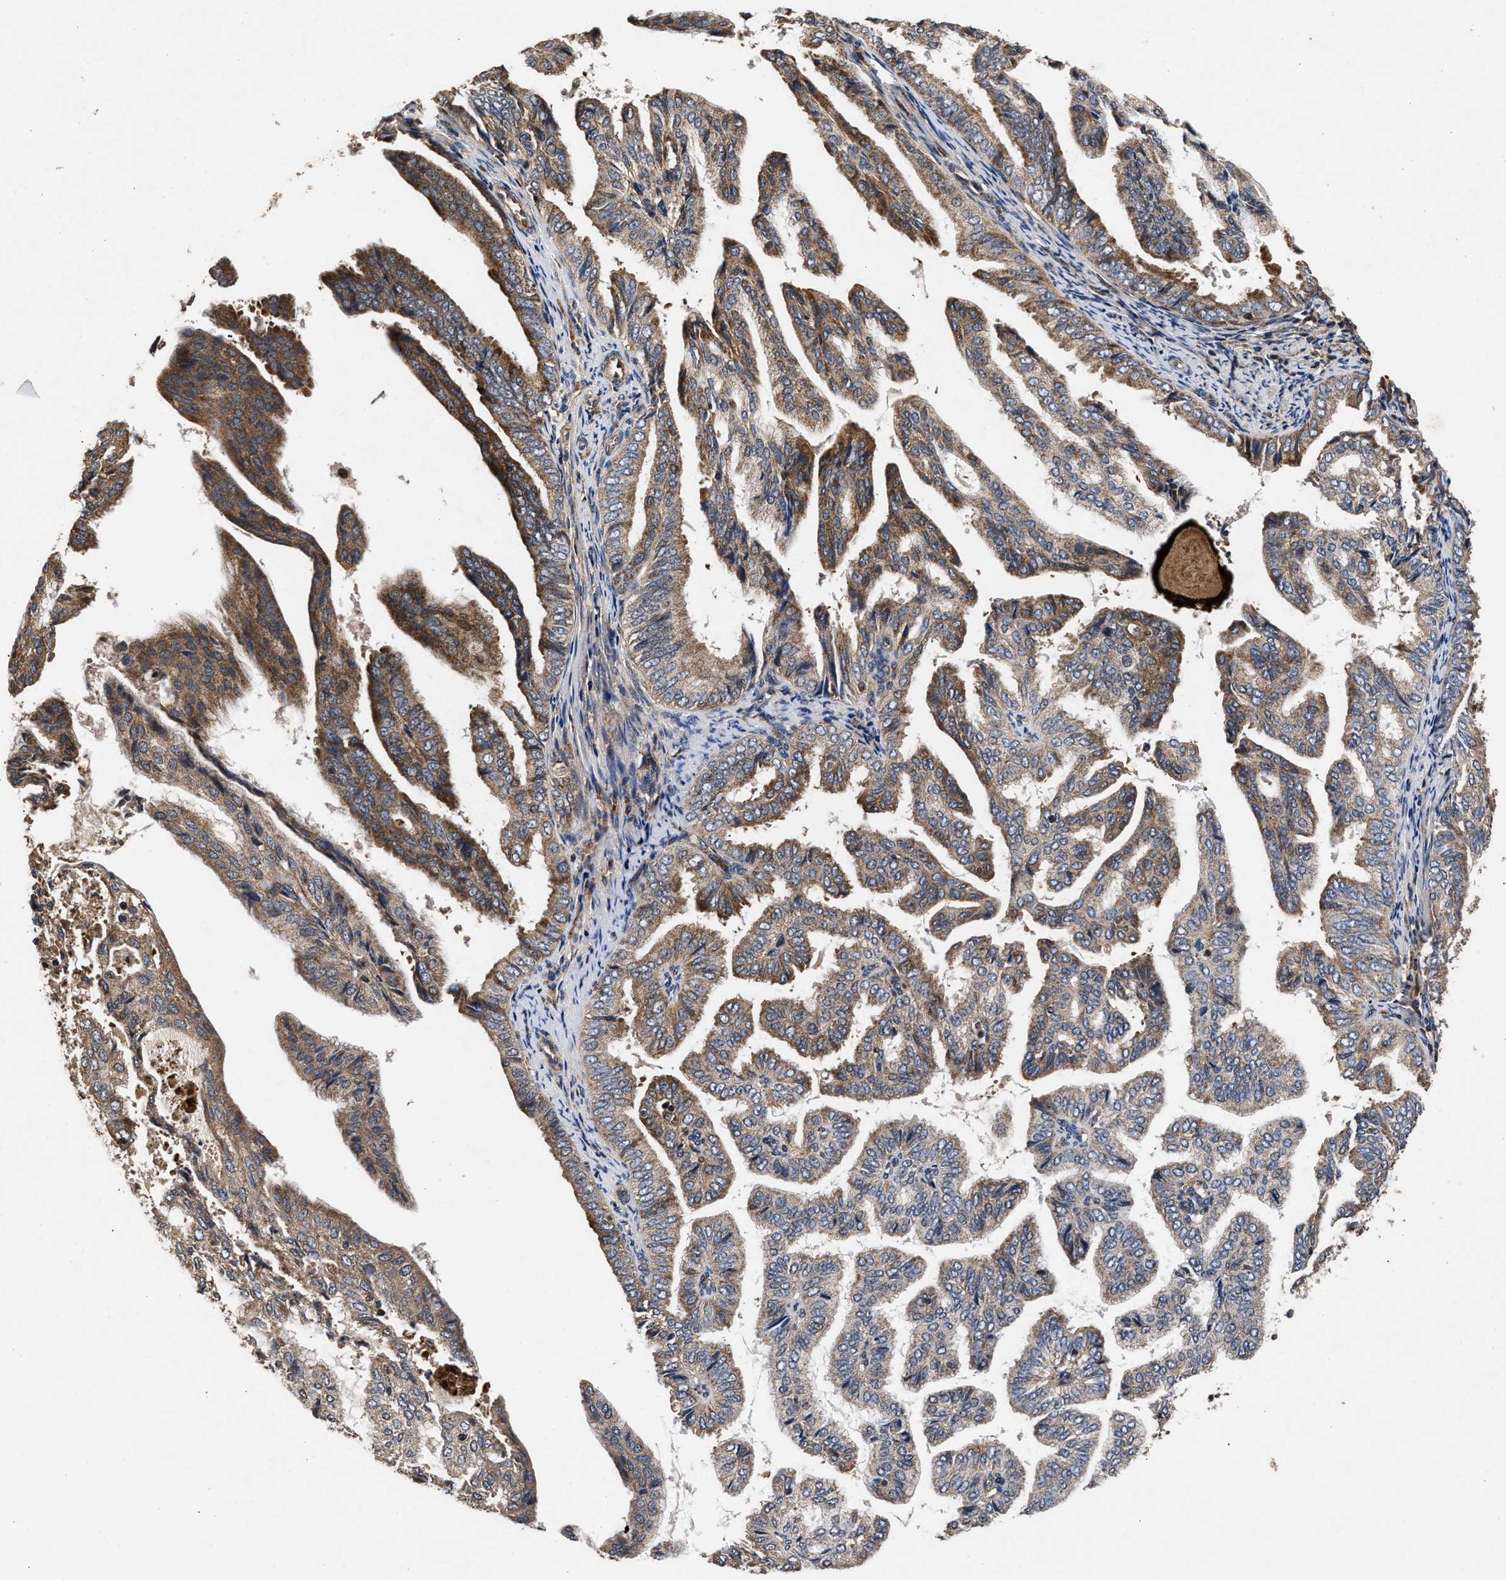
{"staining": {"intensity": "moderate", "quantity": ">75%", "location": "cytoplasmic/membranous"}, "tissue": "endometrial cancer", "cell_type": "Tumor cells", "image_type": "cancer", "snomed": [{"axis": "morphology", "description": "Adenocarcinoma, NOS"}, {"axis": "topography", "description": "Endometrium"}], "caption": "Moderate cytoplasmic/membranous protein staining is seen in approximately >75% of tumor cells in adenocarcinoma (endometrial).", "gene": "NFKB2", "patient": {"sex": "female", "age": 58}}